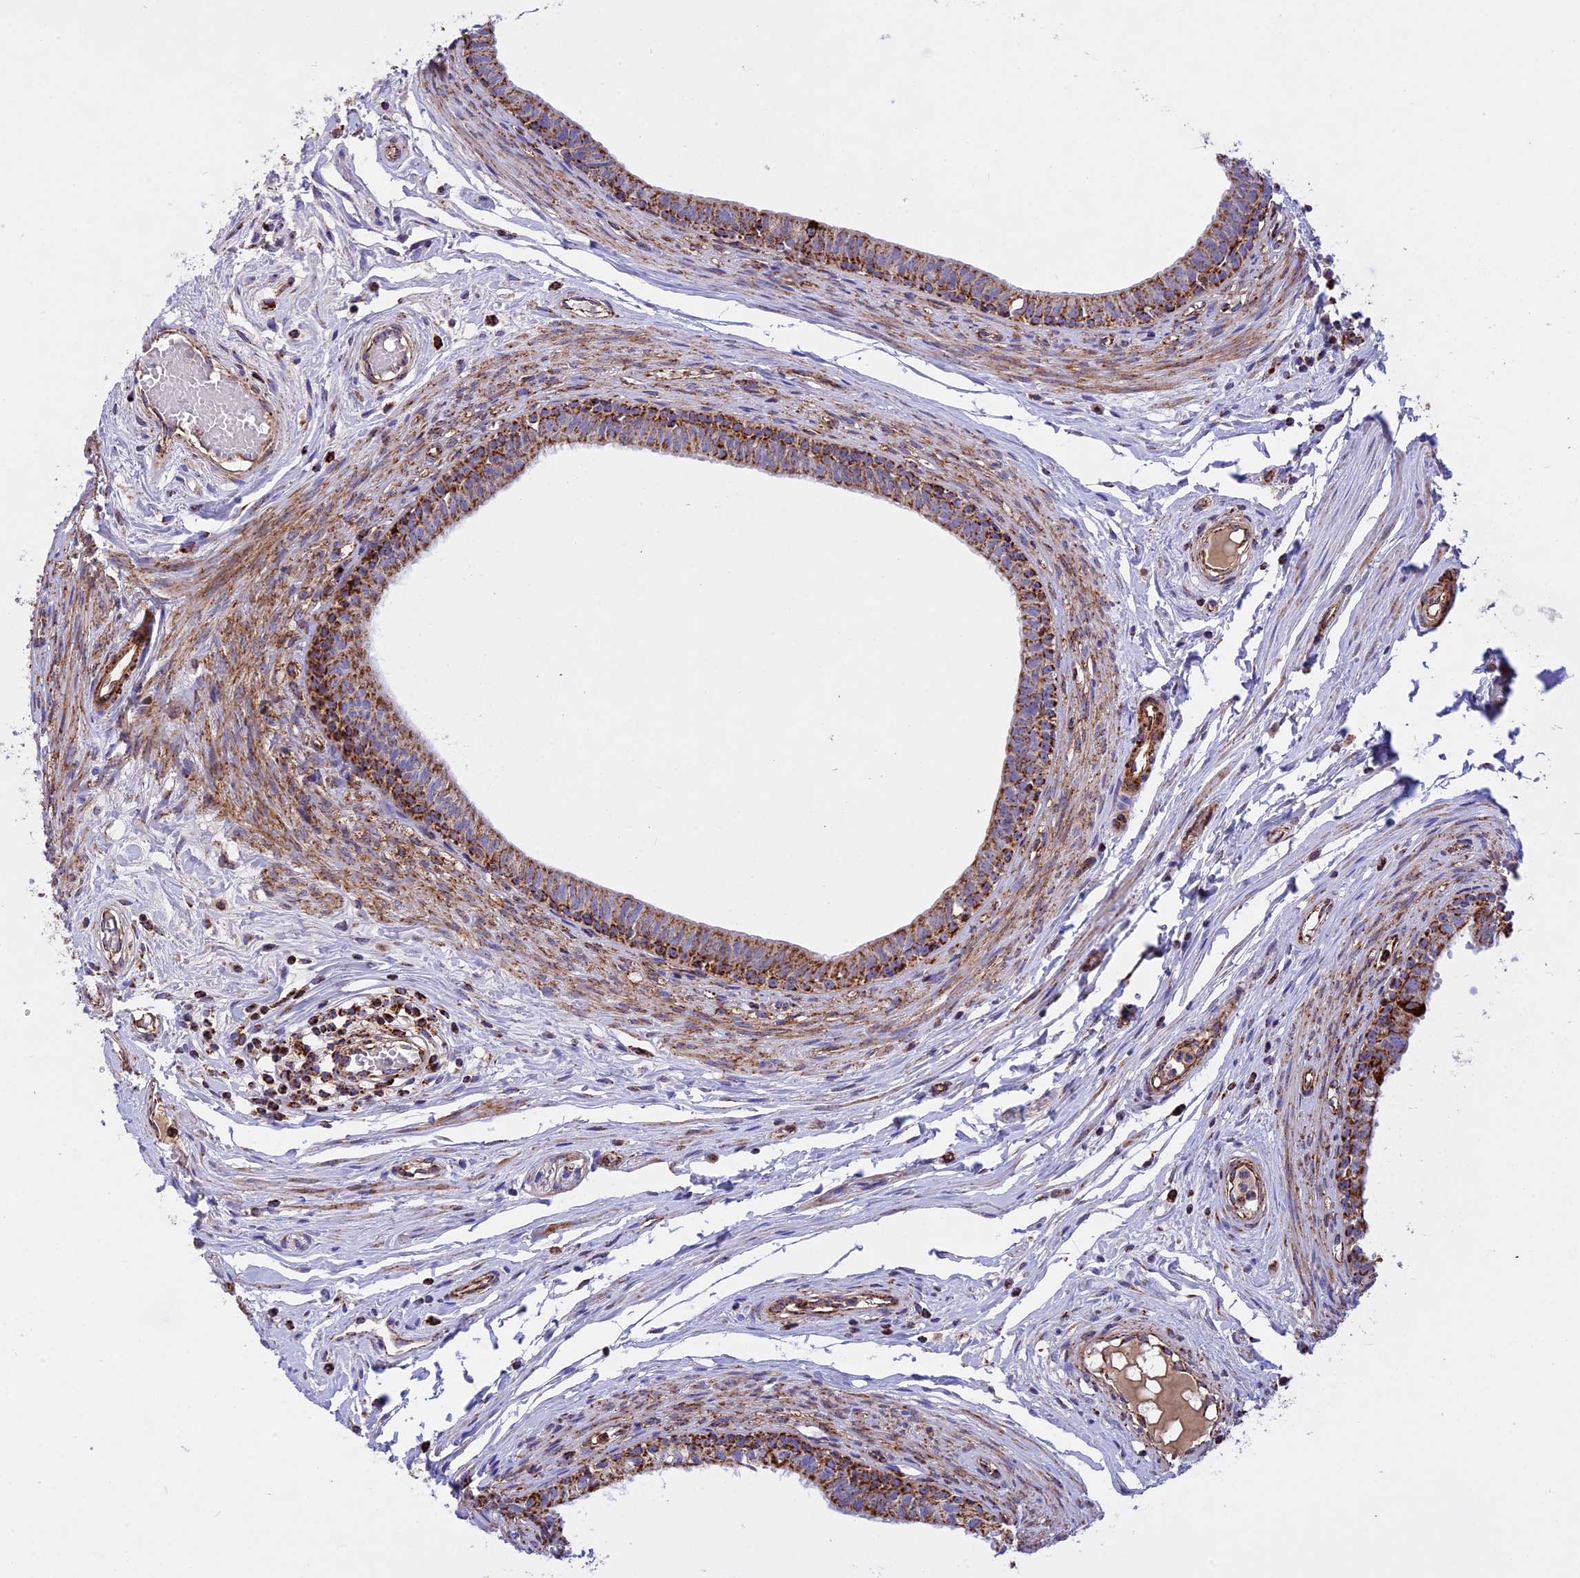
{"staining": {"intensity": "strong", "quantity": "25%-75%", "location": "cytoplasmic/membranous"}, "tissue": "epididymis", "cell_type": "Glandular cells", "image_type": "normal", "snomed": [{"axis": "morphology", "description": "Normal tissue, NOS"}, {"axis": "topography", "description": "Epididymis, spermatic cord, NOS"}], "caption": "Strong cytoplasmic/membranous staining for a protein is identified in about 25%-75% of glandular cells of unremarkable epididymis using IHC.", "gene": "UQCRB", "patient": {"sex": "male", "age": 22}}